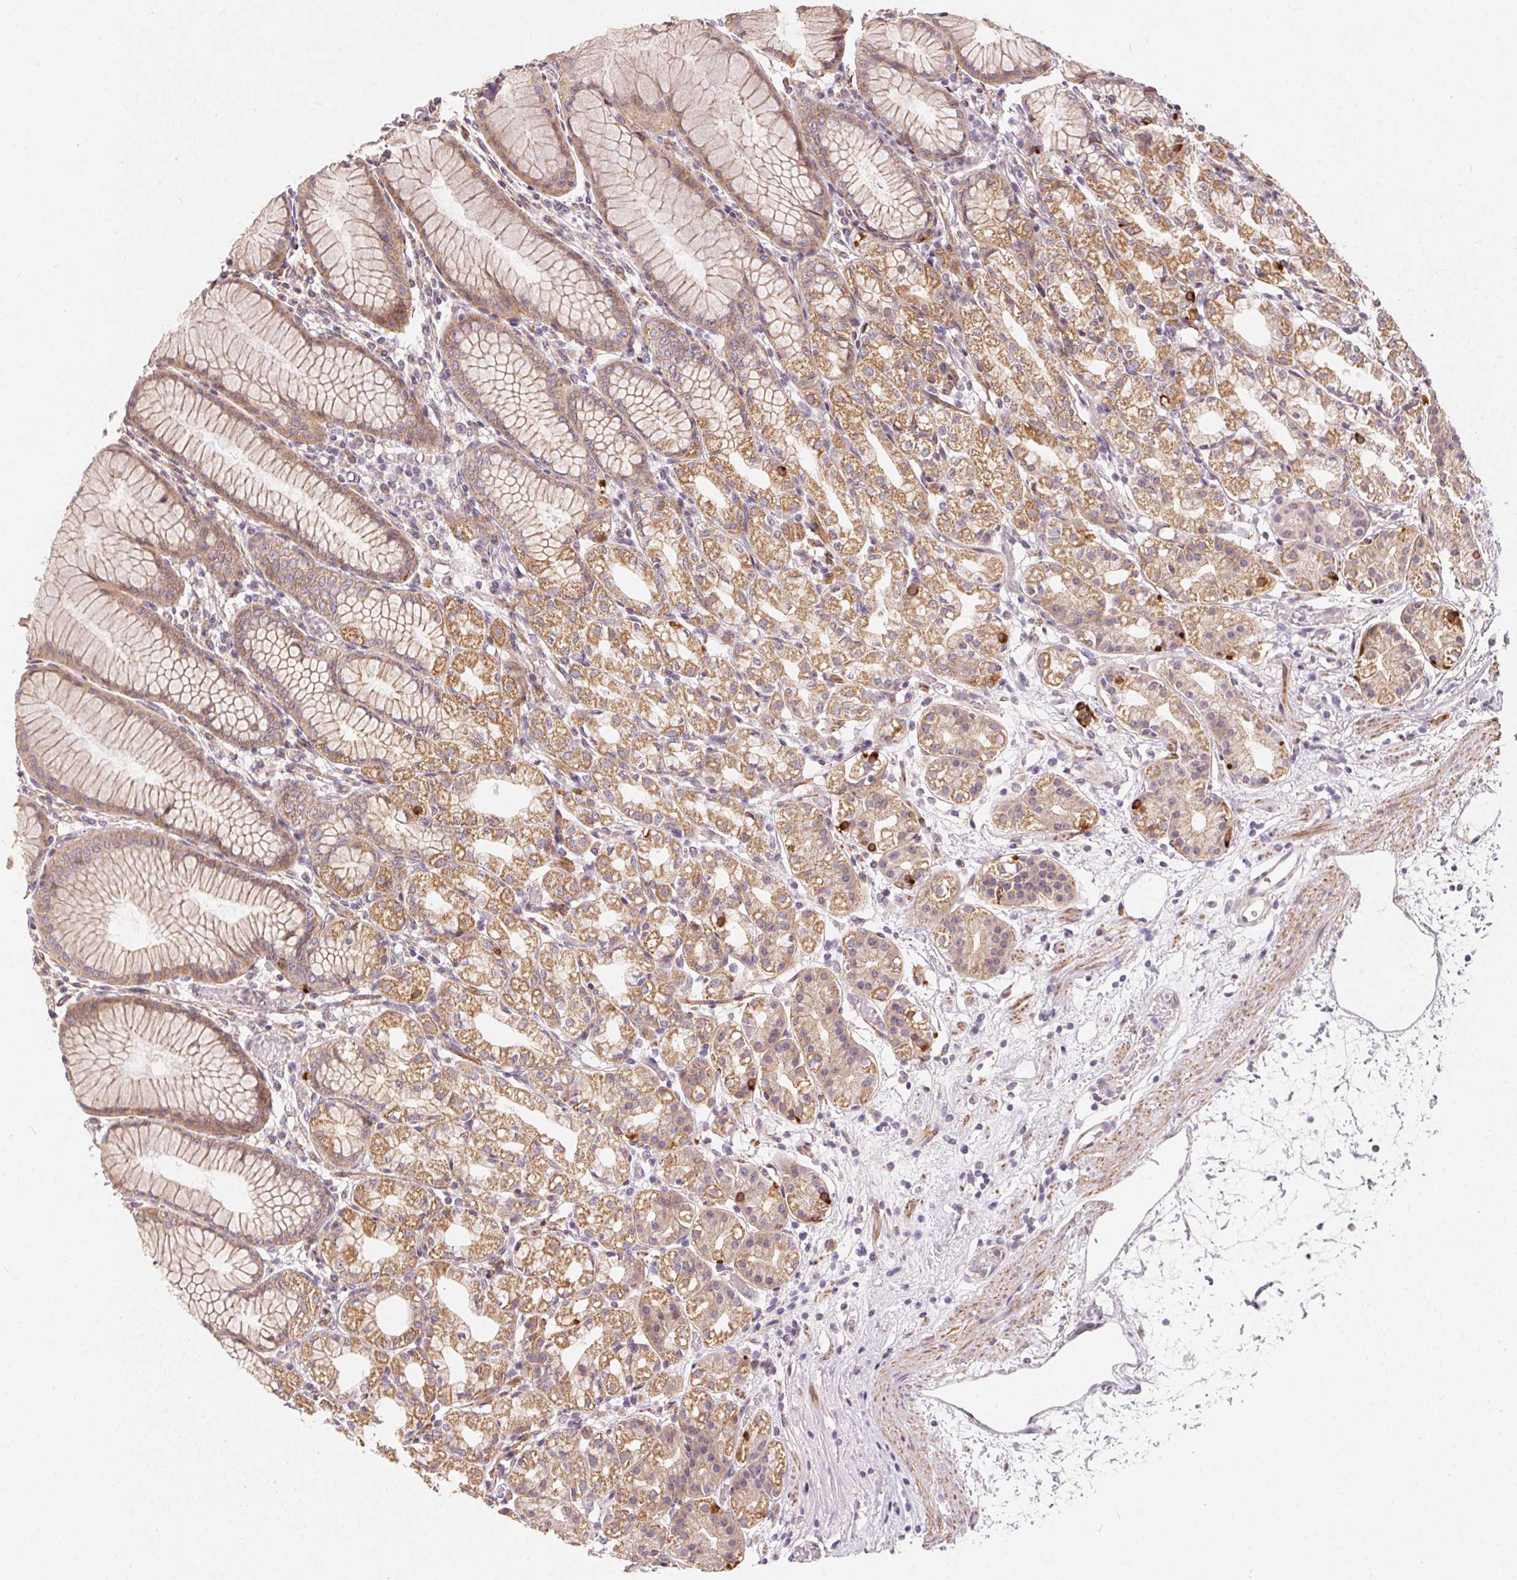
{"staining": {"intensity": "strong", "quantity": "25%-75%", "location": "cytoplasmic/membranous"}, "tissue": "stomach", "cell_type": "Glandular cells", "image_type": "normal", "snomed": [{"axis": "morphology", "description": "Normal tissue, NOS"}, {"axis": "topography", "description": "Stomach"}], "caption": "Protein expression analysis of unremarkable stomach displays strong cytoplasmic/membranous expression in approximately 25%-75% of glandular cells. (IHC, brightfield microscopy, high magnification).", "gene": "VWA5B2", "patient": {"sex": "female", "age": 57}}